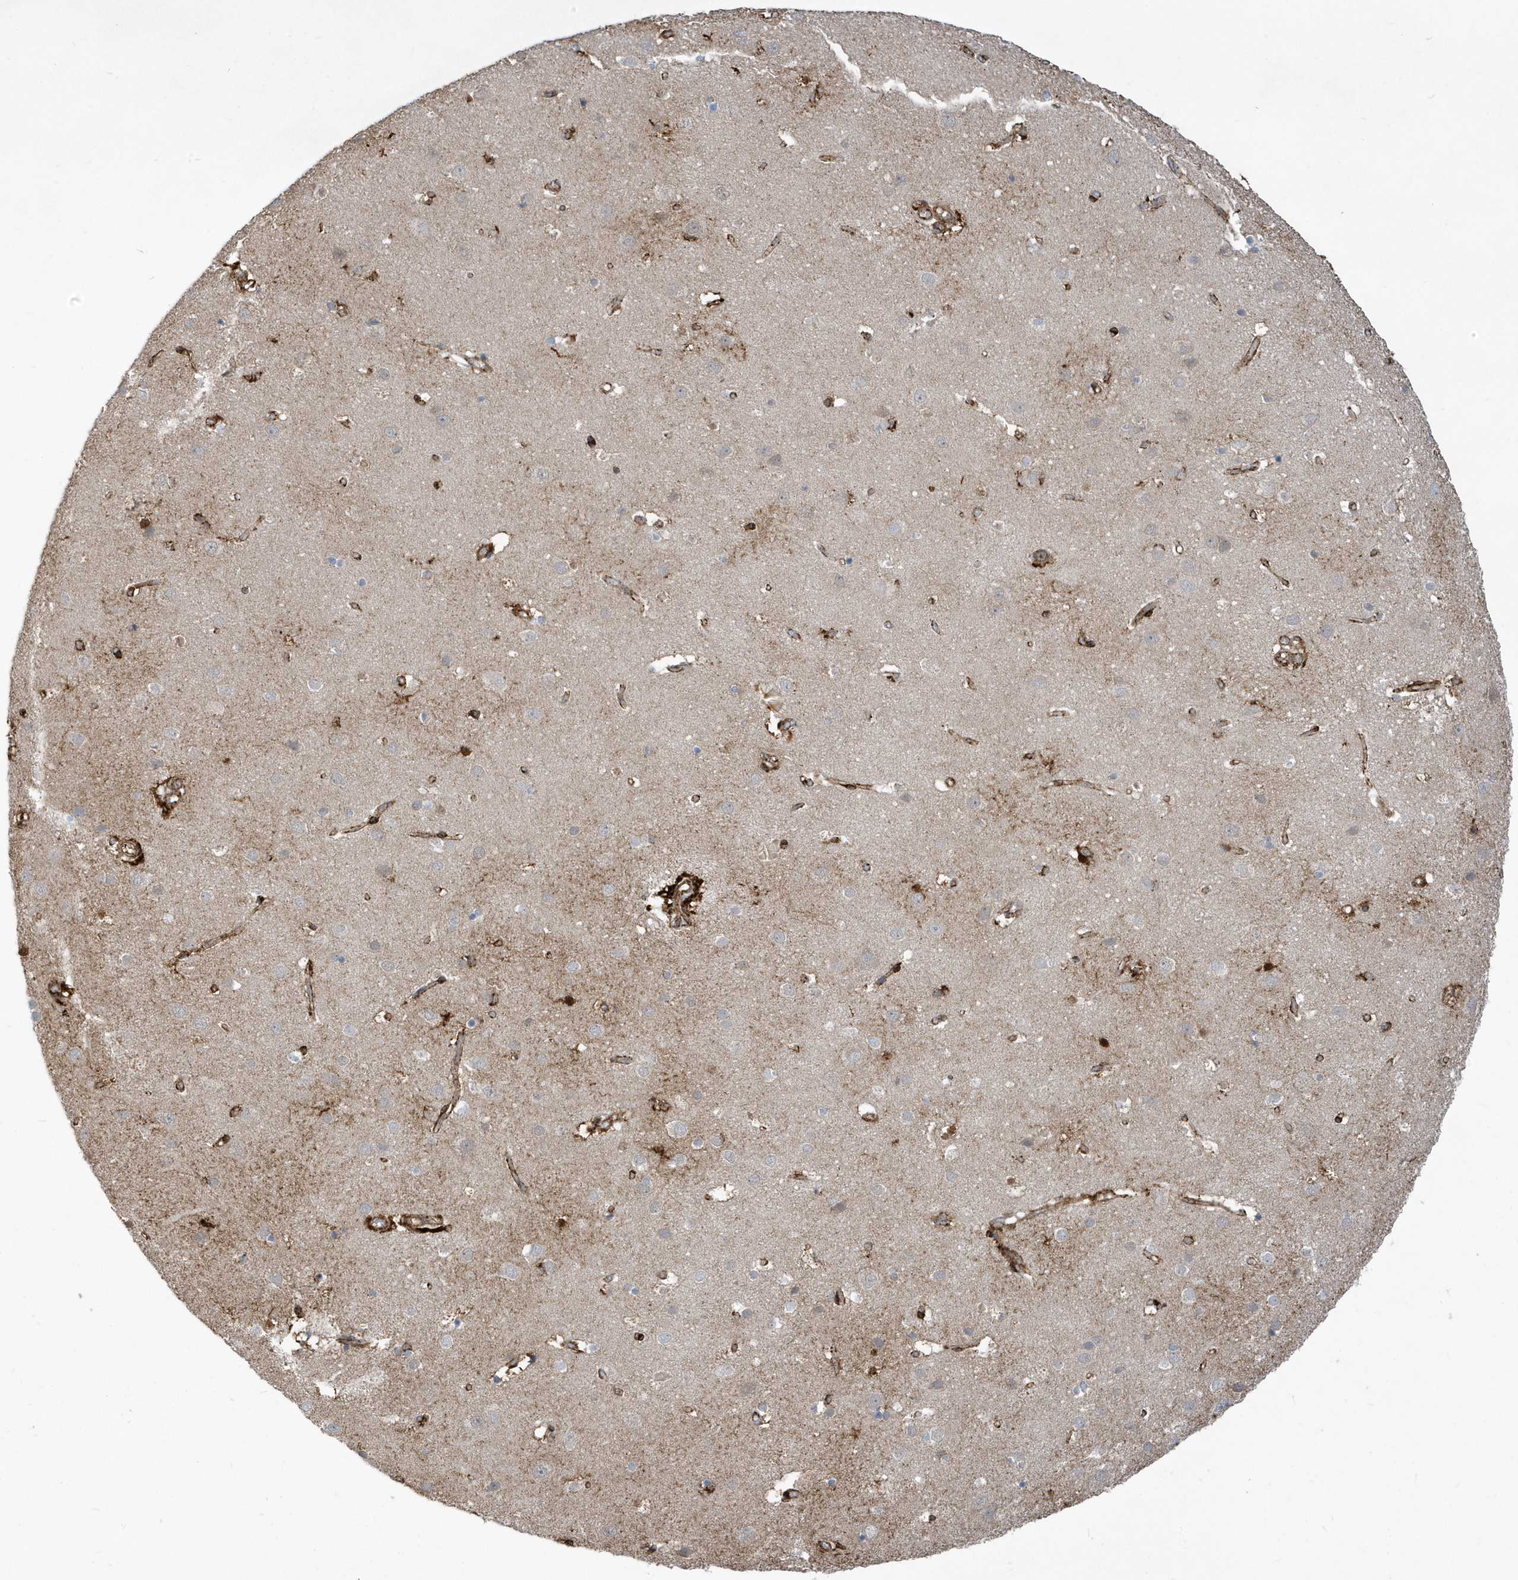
{"staining": {"intensity": "moderate", "quantity": ">75%", "location": "cytoplasmic/membranous"}, "tissue": "cerebral cortex", "cell_type": "Endothelial cells", "image_type": "normal", "snomed": [{"axis": "morphology", "description": "Normal tissue, NOS"}, {"axis": "topography", "description": "Cerebral cortex"}], "caption": "DAB immunohistochemical staining of normal human cerebral cortex displays moderate cytoplasmic/membranous protein expression in approximately >75% of endothelial cells.", "gene": "HRH4", "patient": {"sex": "male", "age": 54}}